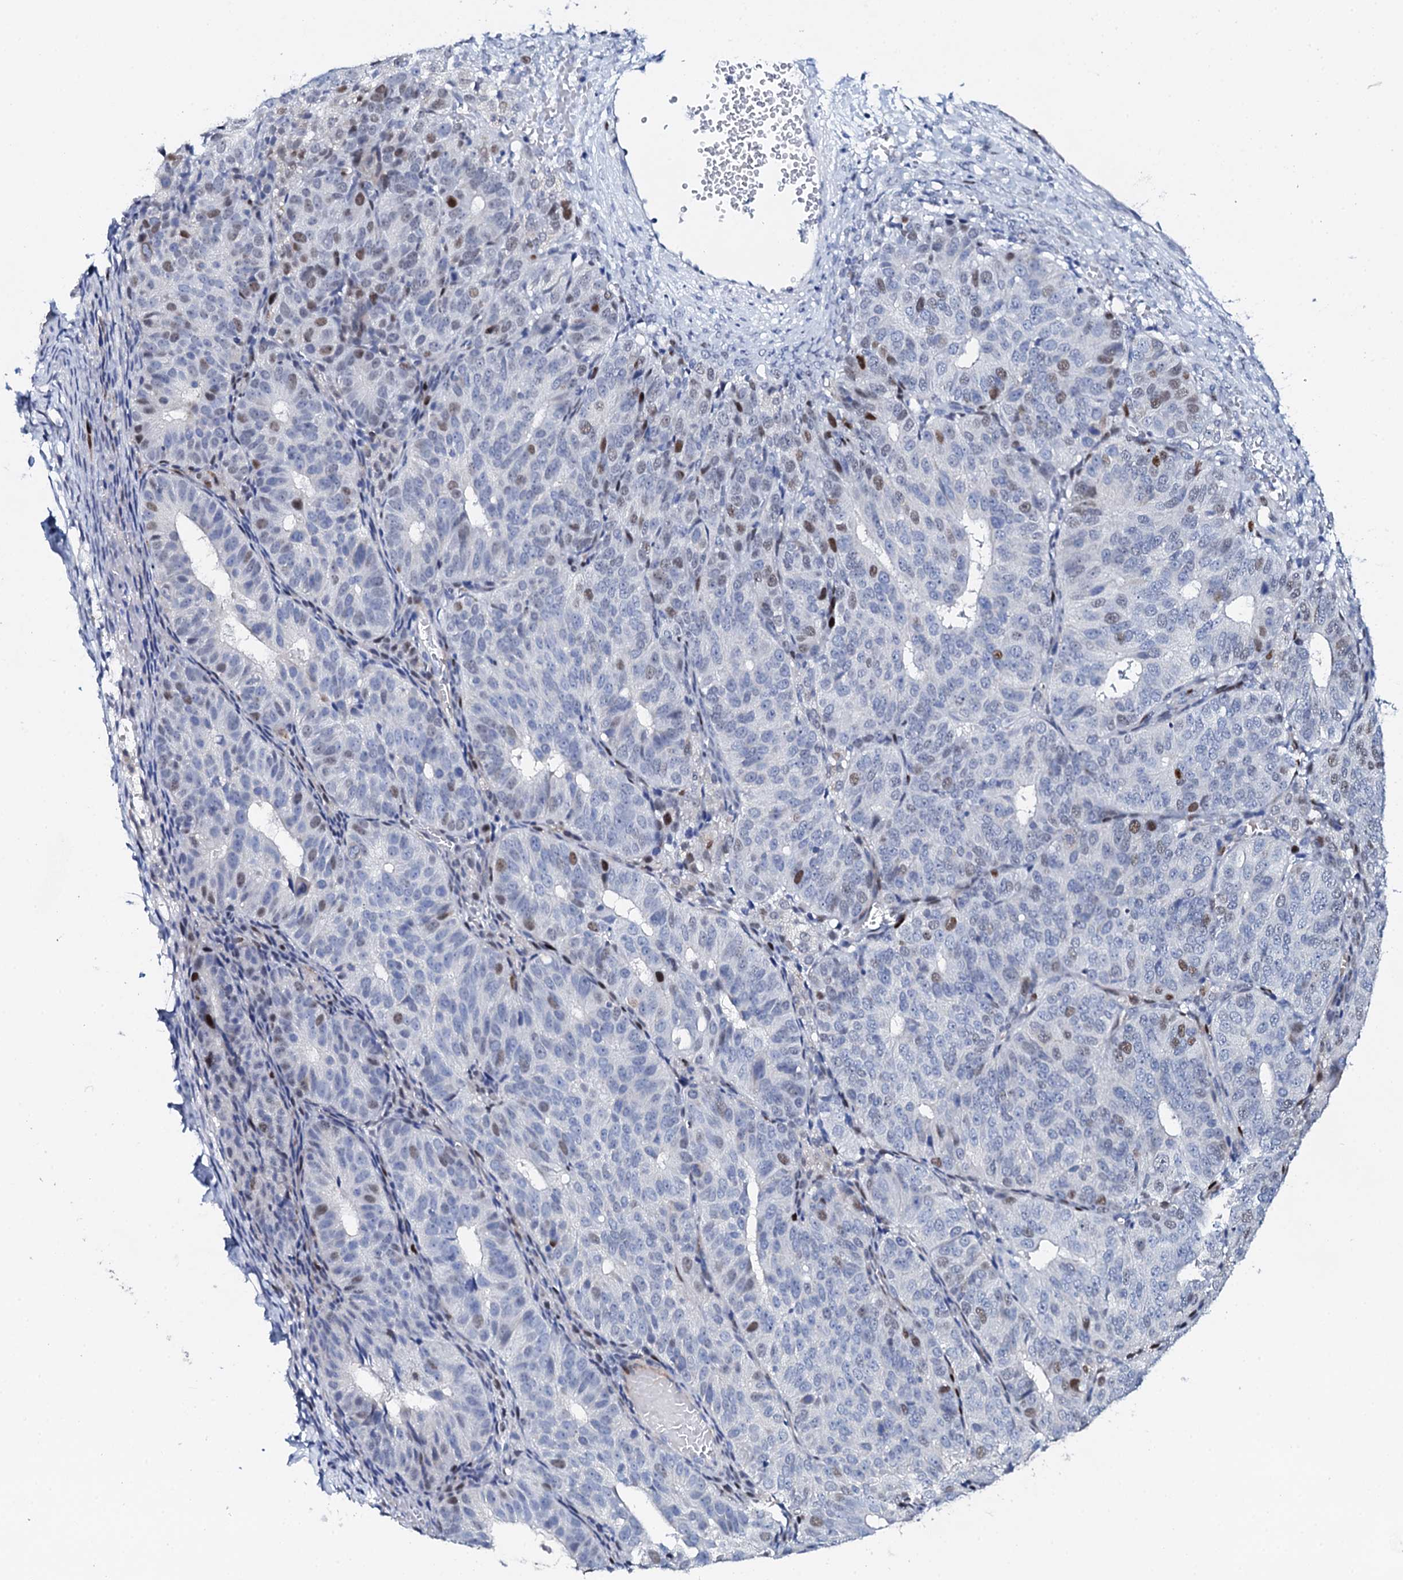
{"staining": {"intensity": "moderate", "quantity": "<25%", "location": "nuclear"}, "tissue": "ovarian cancer", "cell_type": "Tumor cells", "image_type": "cancer", "snomed": [{"axis": "morphology", "description": "Carcinoma, endometroid"}, {"axis": "topography", "description": "Ovary"}], "caption": "Approximately <25% of tumor cells in endometroid carcinoma (ovarian) reveal moderate nuclear protein expression as visualized by brown immunohistochemical staining.", "gene": "NUDT13", "patient": {"sex": "female", "age": 51}}